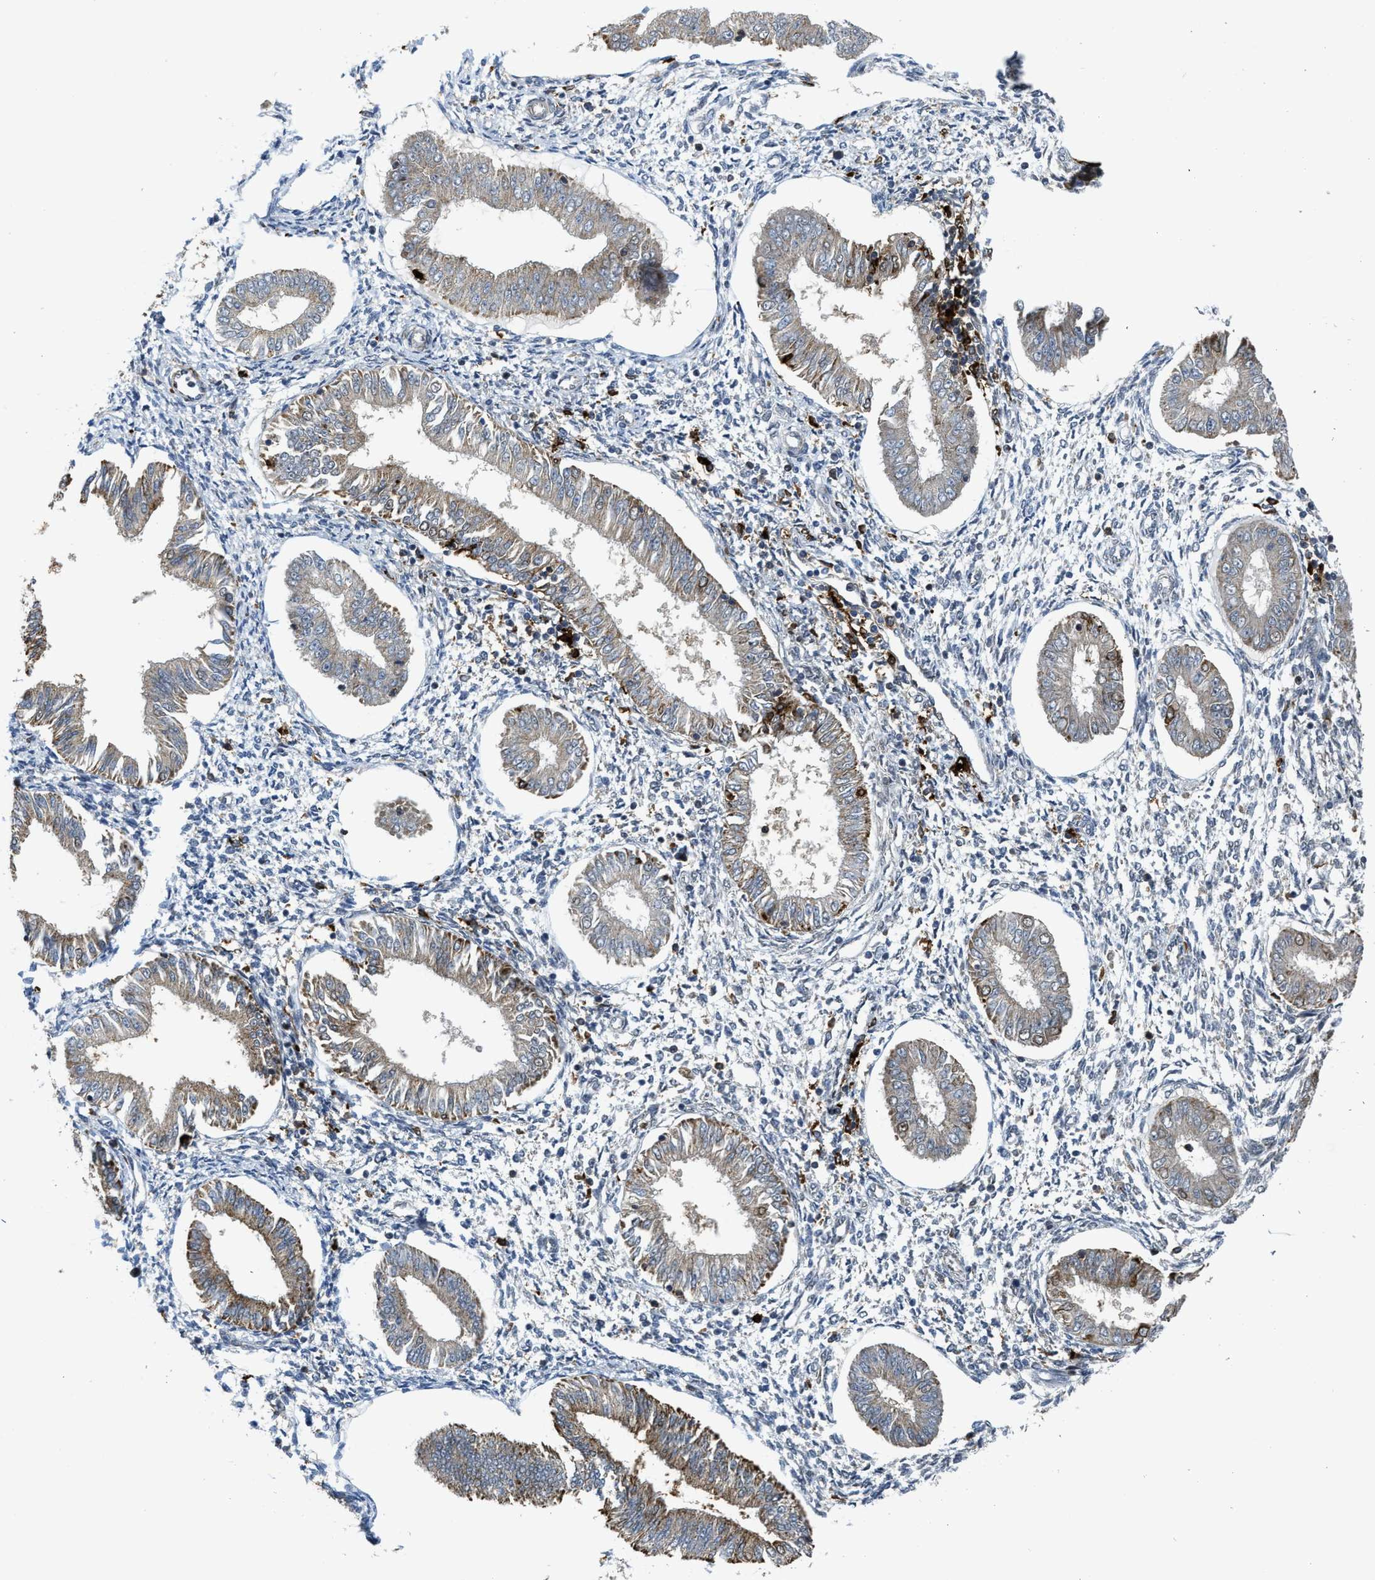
{"staining": {"intensity": "negative", "quantity": "none", "location": "none"}, "tissue": "endometrium", "cell_type": "Cells in endometrial stroma", "image_type": "normal", "snomed": [{"axis": "morphology", "description": "Normal tissue, NOS"}, {"axis": "topography", "description": "Endometrium"}], "caption": "Unremarkable endometrium was stained to show a protein in brown. There is no significant staining in cells in endometrial stroma. Nuclei are stained in blue.", "gene": "ZNF250", "patient": {"sex": "female", "age": 50}}